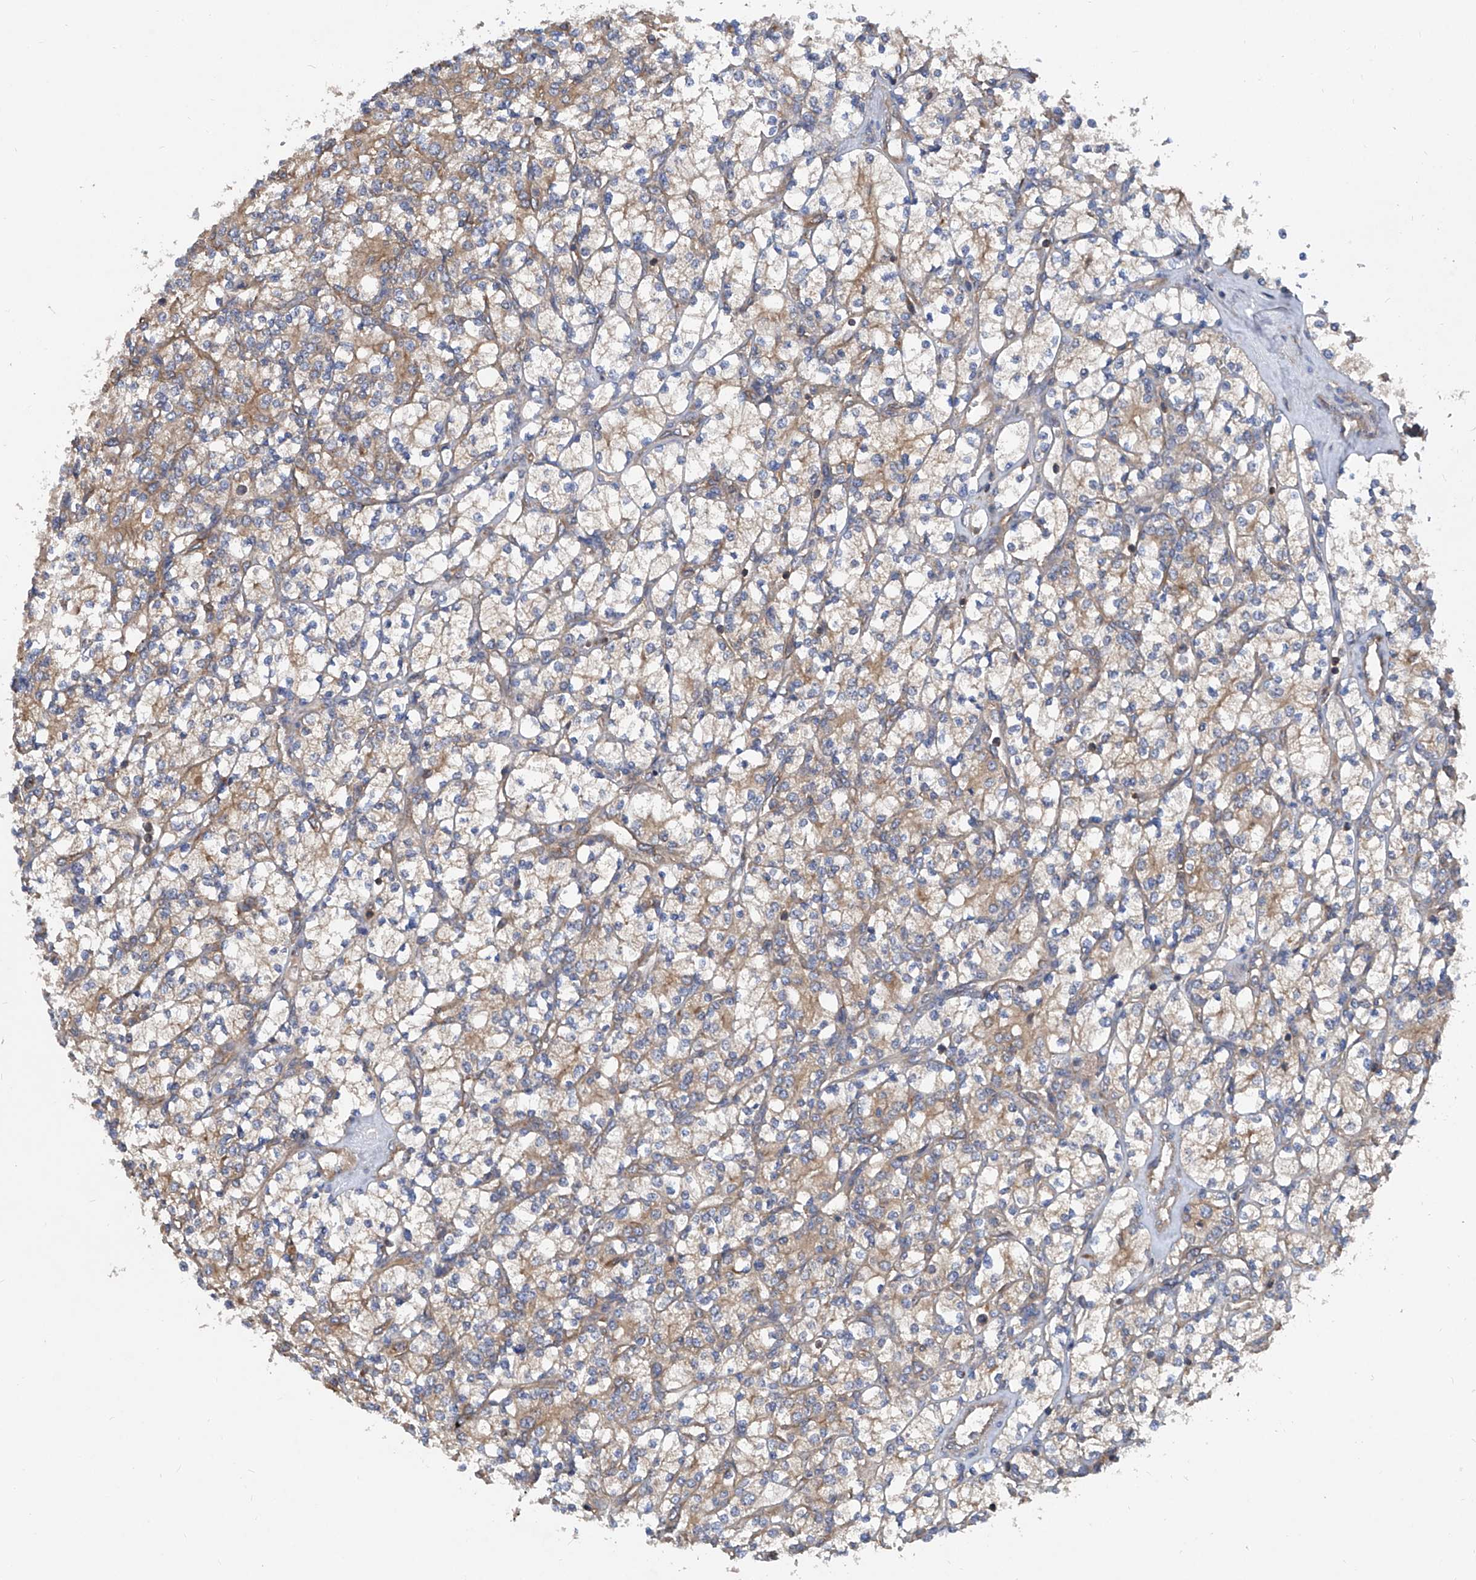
{"staining": {"intensity": "weak", "quantity": ">75%", "location": "cytoplasmic/membranous"}, "tissue": "renal cancer", "cell_type": "Tumor cells", "image_type": "cancer", "snomed": [{"axis": "morphology", "description": "Adenocarcinoma, NOS"}, {"axis": "topography", "description": "Kidney"}], "caption": "The immunohistochemical stain highlights weak cytoplasmic/membranous staining in tumor cells of renal cancer tissue. The protein of interest is stained brown, and the nuclei are stained in blue (DAB (3,3'-diaminobenzidine) IHC with brightfield microscopy, high magnification).", "gene": "TRIM38", "patient": {"sex": "male", "age": 77}}